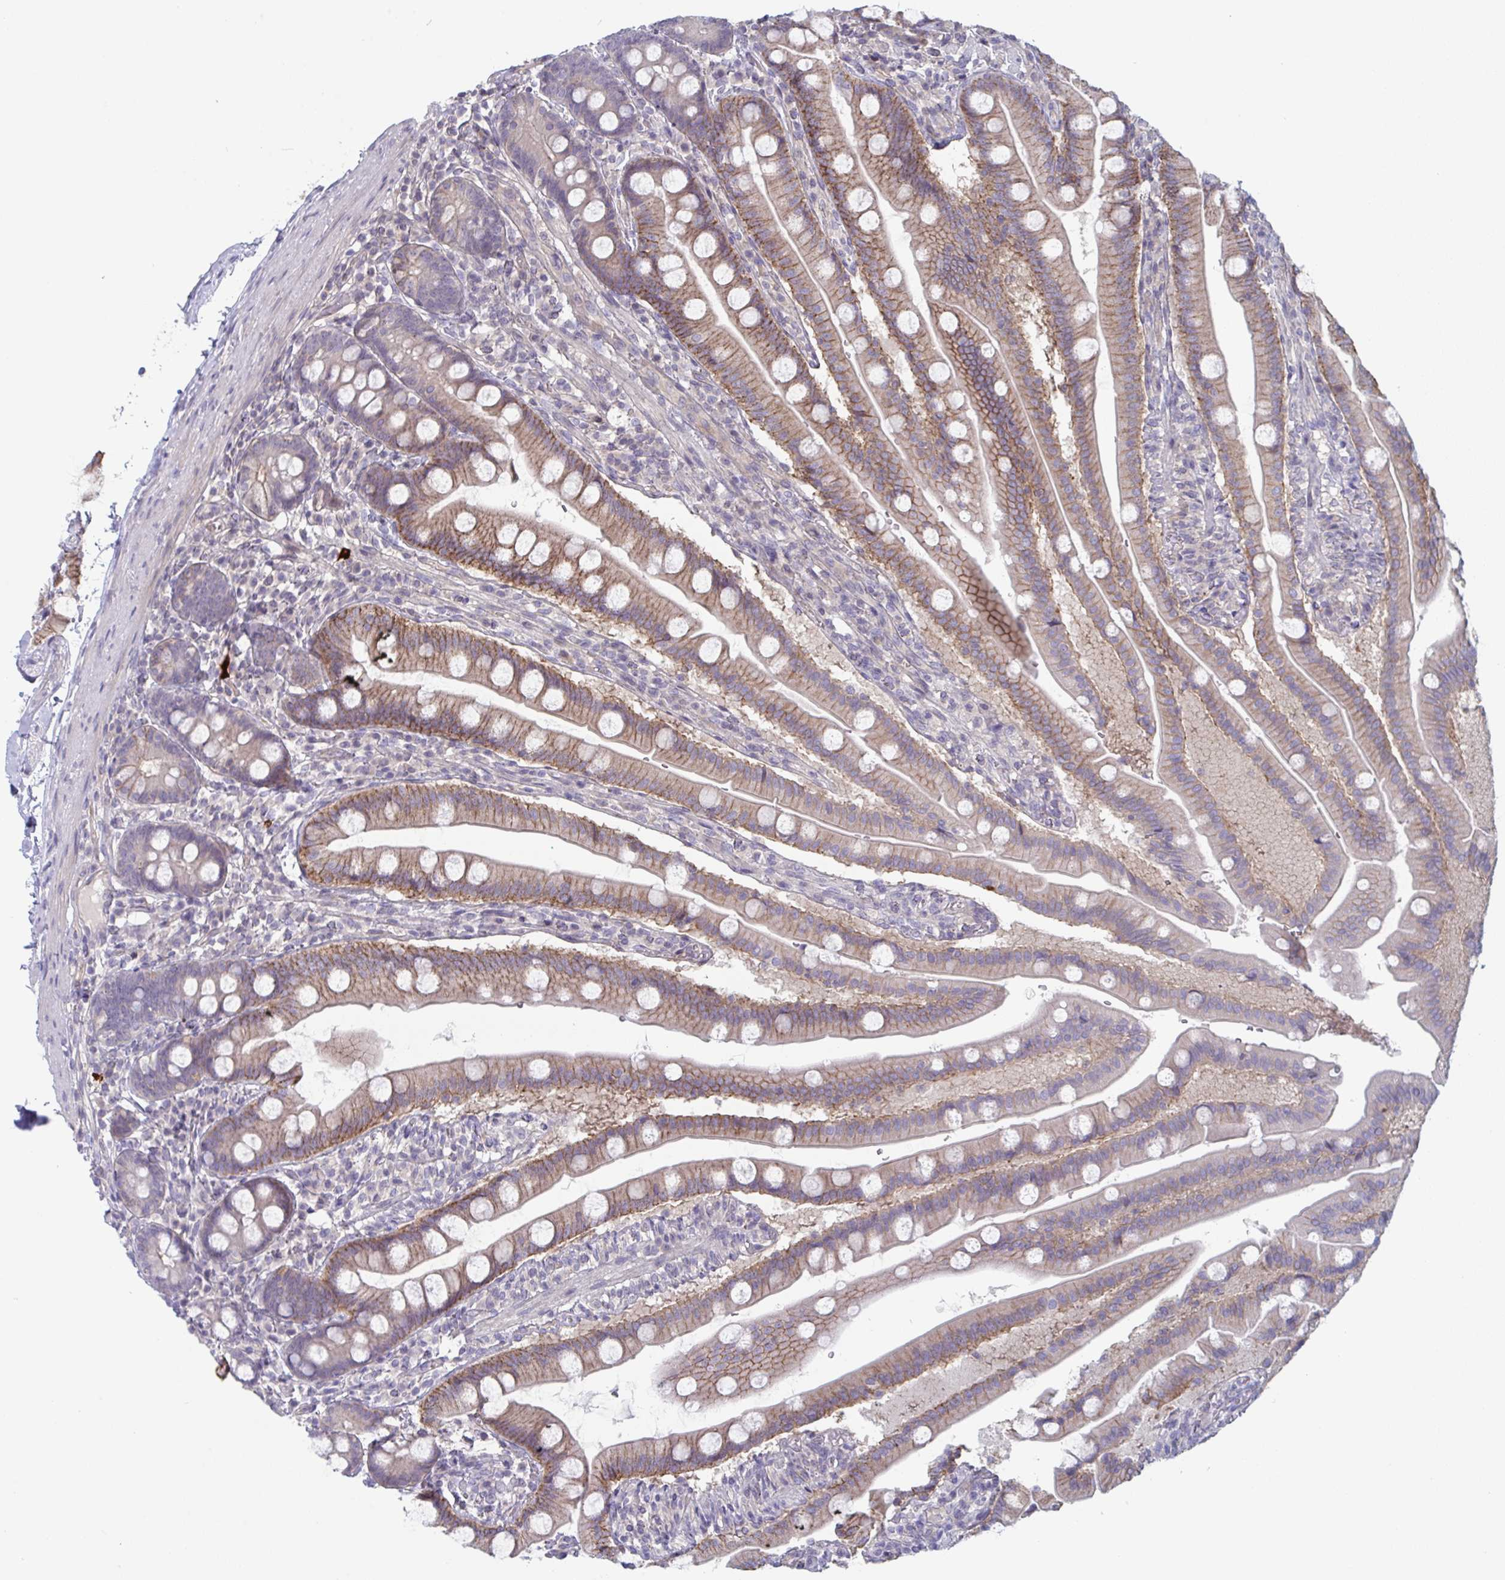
{"staining": {"intensity": "moderate", "quantity": "25%-75%", "location": "cytoplasmic/membranous"}, "tissue": "duodenum", "cell_type": "Glandular cells", "image_type": "normal", "snomed": [{"axis": "morphology", "description": "Normal tissue, NOS"}, {"axis": "topography", "description": "Duodenum"}], "caption": "Protein expression by IHC reveals moderate cytoplasmic/membranous expression in approximately 25%-75% of glandular cells in unremarkable duodenum.", "gene": "STK26", "patient": {"sex": "female", "age": 67}}